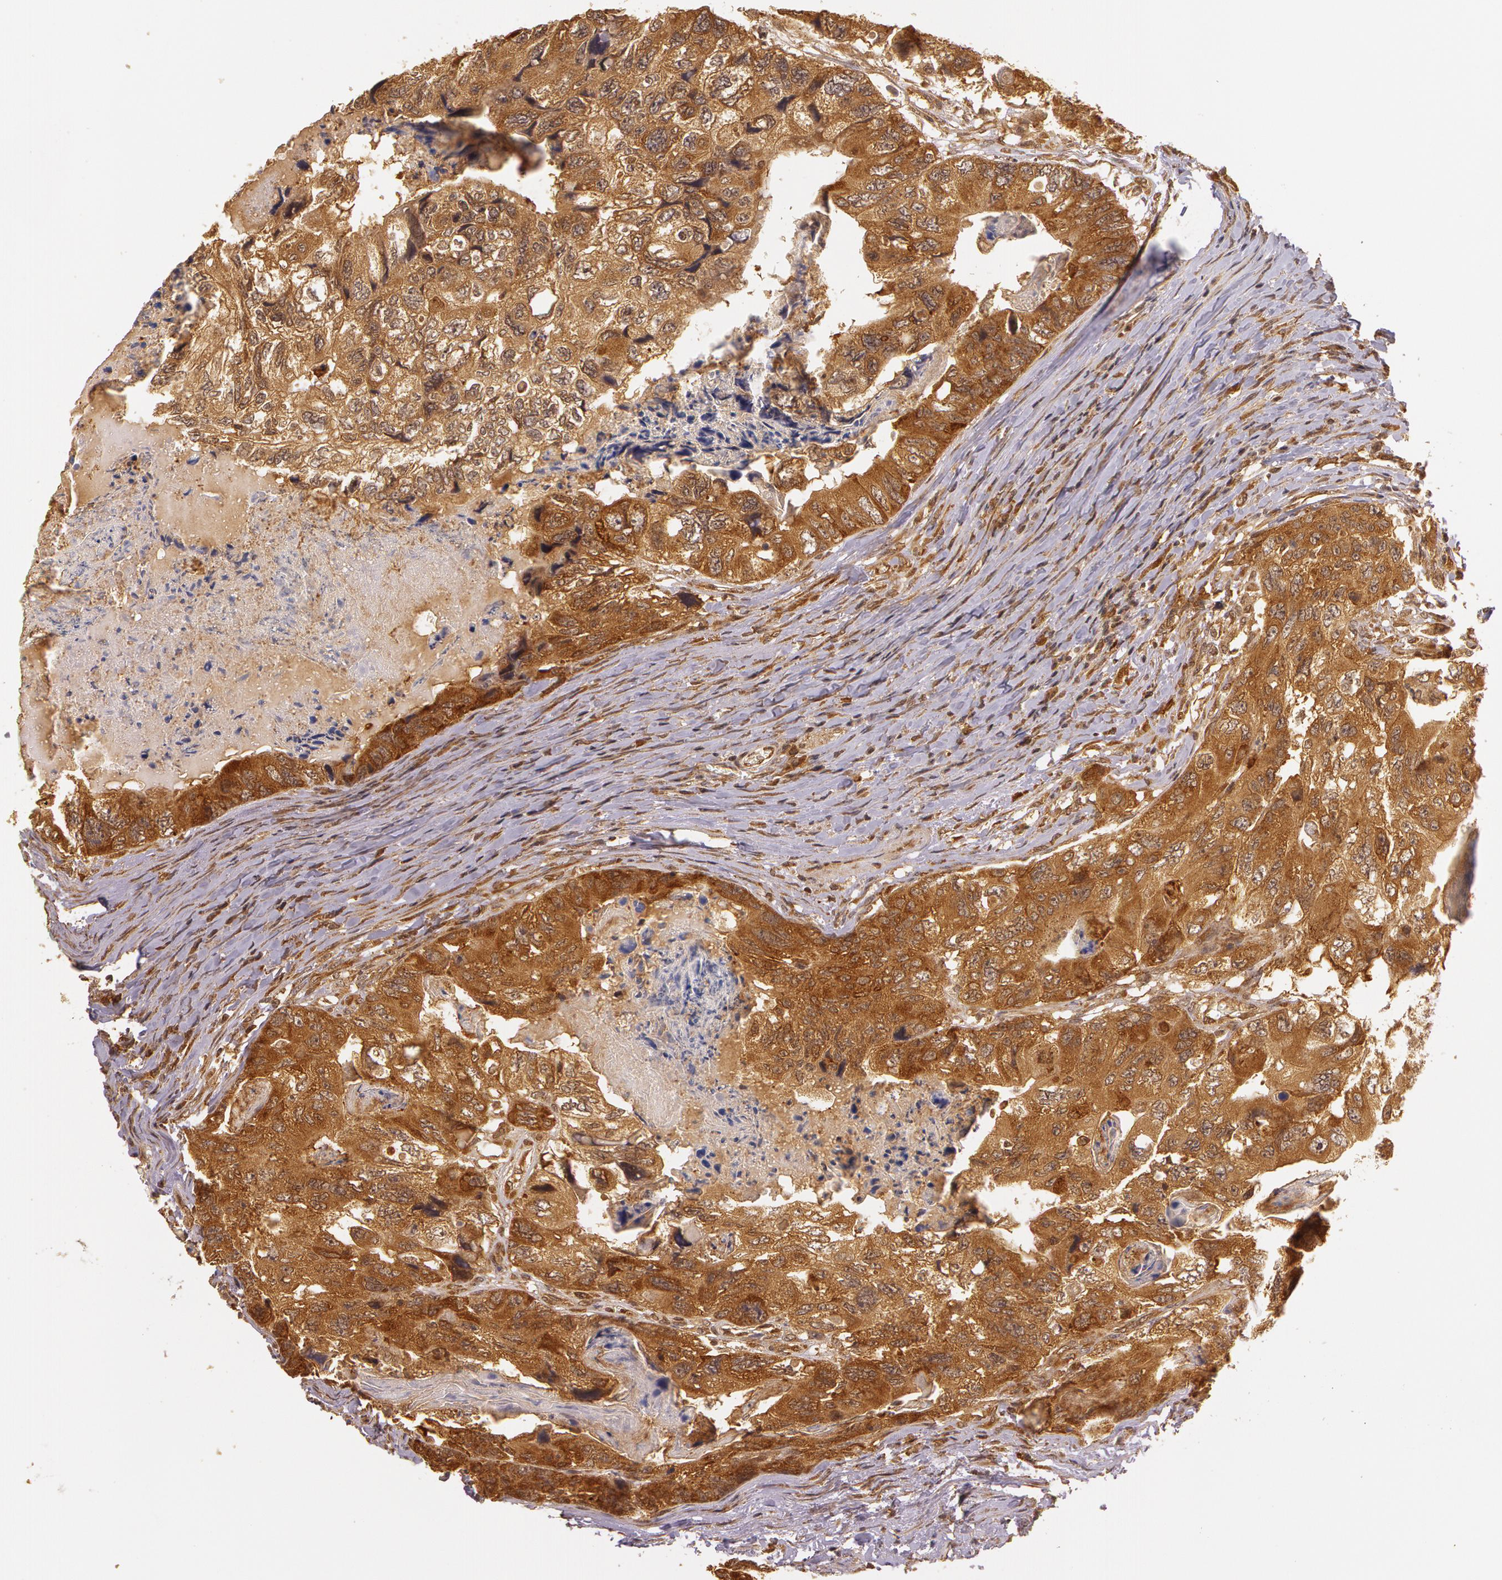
{"staining": {"intensity": "strong", "quantity": ">75%", "location": "cytoplasmic/membranous"}, "tissue": "colorectal cancer", "cell_type": "Tumor cells", "image_type": "cancer", "snomed": [{"axis": "morphology", "description": "Adenocarcinoma, NOS"}, {"axis": "topography", "description": "Rectum"}], "caption": "IHC histopathology image of neoplastic tissue: adenocarcinoma (colorectal) stained using immunohistochemistry (IHC) displays high levels of strong protein expression localized specifically in the cytoplasmic/membranous of tumor cells, appearing as a cytoplasmic/membranous brown color.", "gene": "ASCC2", "patient": {"sex": "female", "age": 82}}